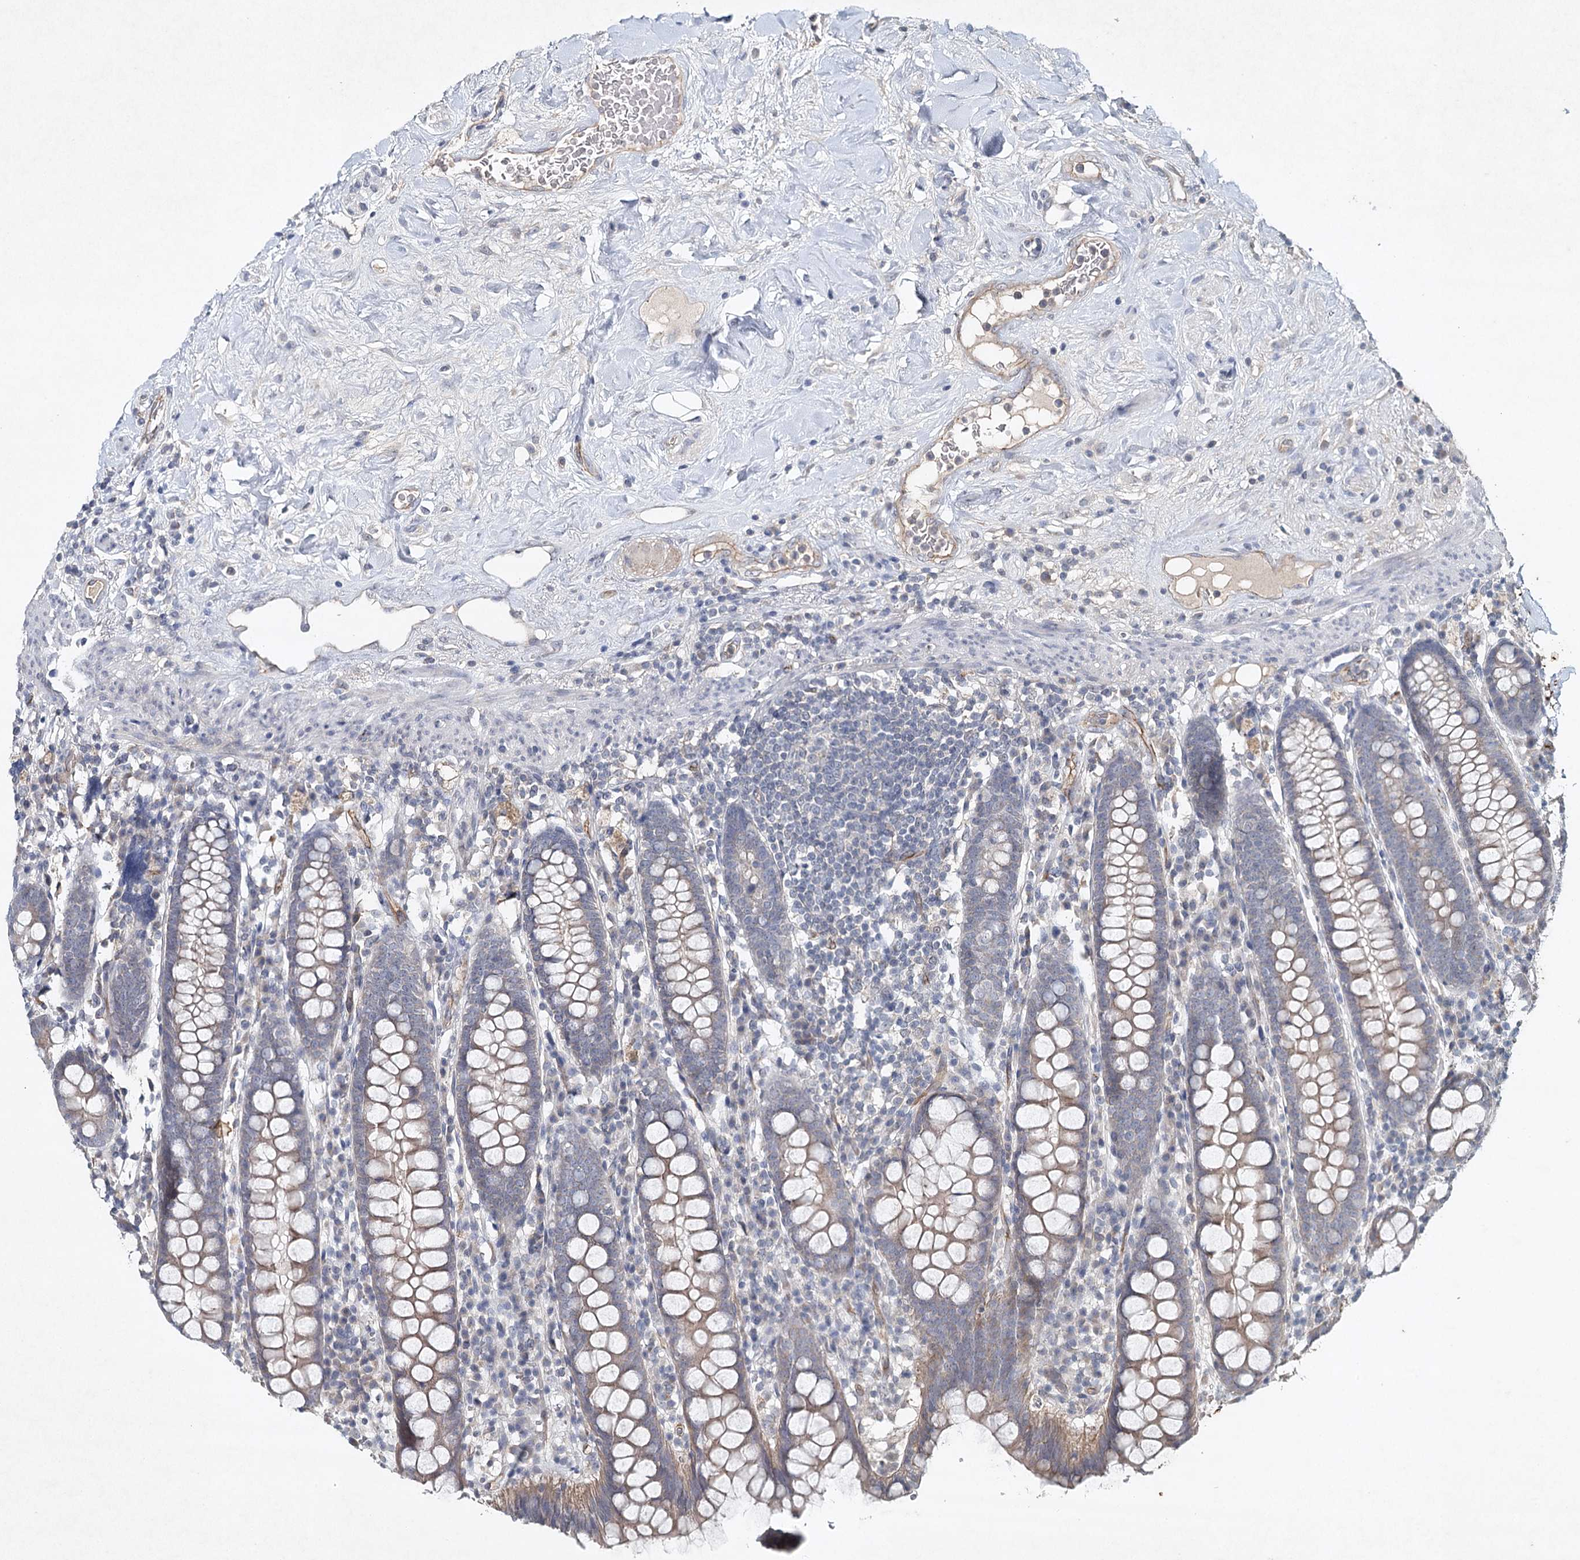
{"staining": {"intensity": "moderate", "quantity": "<25%", "location": "cytoplasmic/membranous"}, "tissue": "colon", "cell_type": "Endothelial cells", "image_type": "normal", "snomed": [{"axis": "morphology", "description": "Normal tissue, NOS"}, {"axis": "topography", "description": "Colon"}], "caption": "About <25% of endothelial cells in benign colon show moderate cytoplasmic/membranous protein positivity as visualized by brown immunohistochemical staining.", "gene": "SYNPO", "patient": {"sex": "female", "age": 79}}